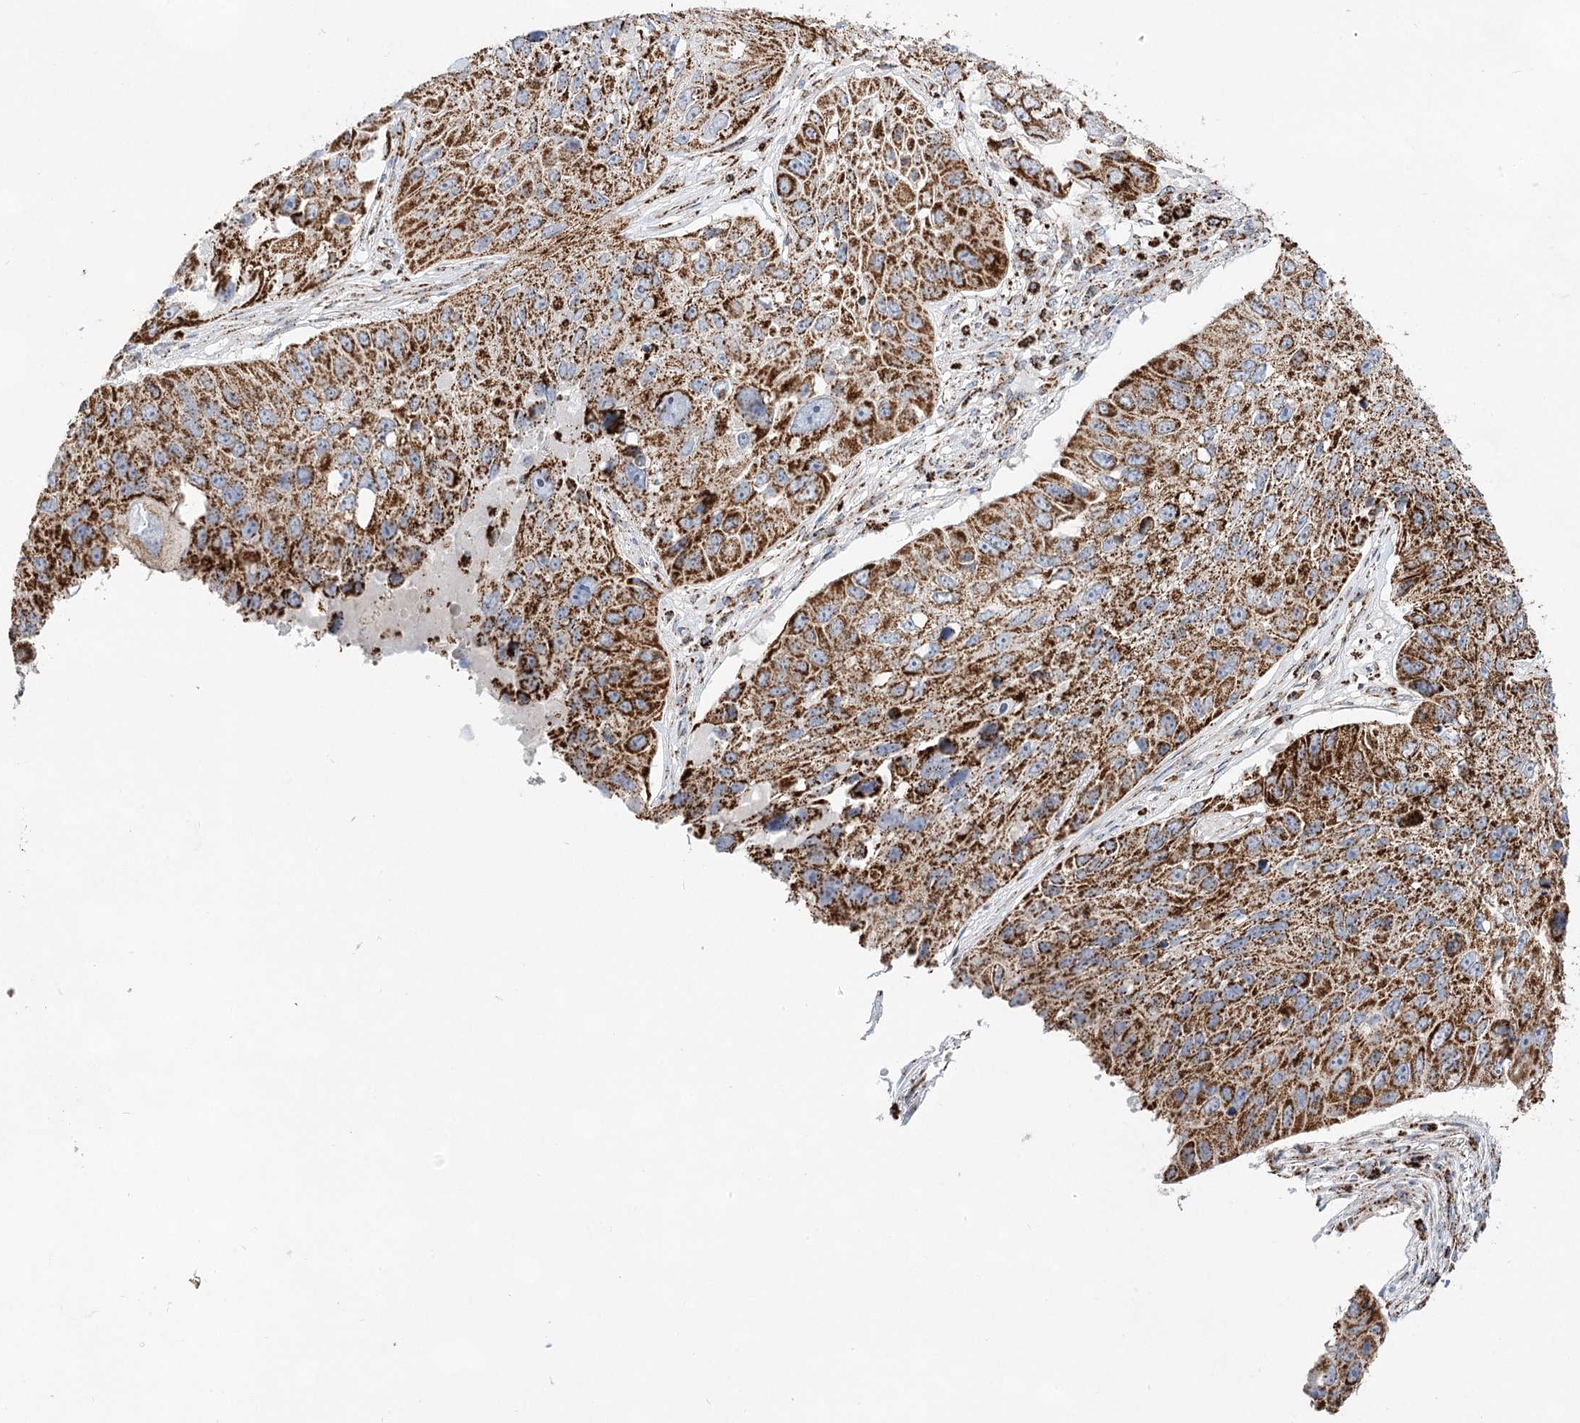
{"staining": {"intensity": "strong", "quantity": ">75%", "location": "cytoplasmic/membranous"}, "tissue": "lung cancer", "cell_type": "Tumor cells", "image_type": "cancer", "snomed": [{"axis": "morphology", "description": "Squamous cell carcinoma, NOS"}, {"axis": "topography", "description": "Lung"}], "caption": "Immunohistochemical staining of human squamous cell carcinoma (lung) reveals strong cytoplasmic/membranous protein expression in approximately >75% of tumor cells. The staining is performed using DAB brown chromogen to label protein expression. The nuclei are counter-stained blue using hematoxylin.", "gene": "NADK2", "patient": {"sex": "male", "age": 61}}